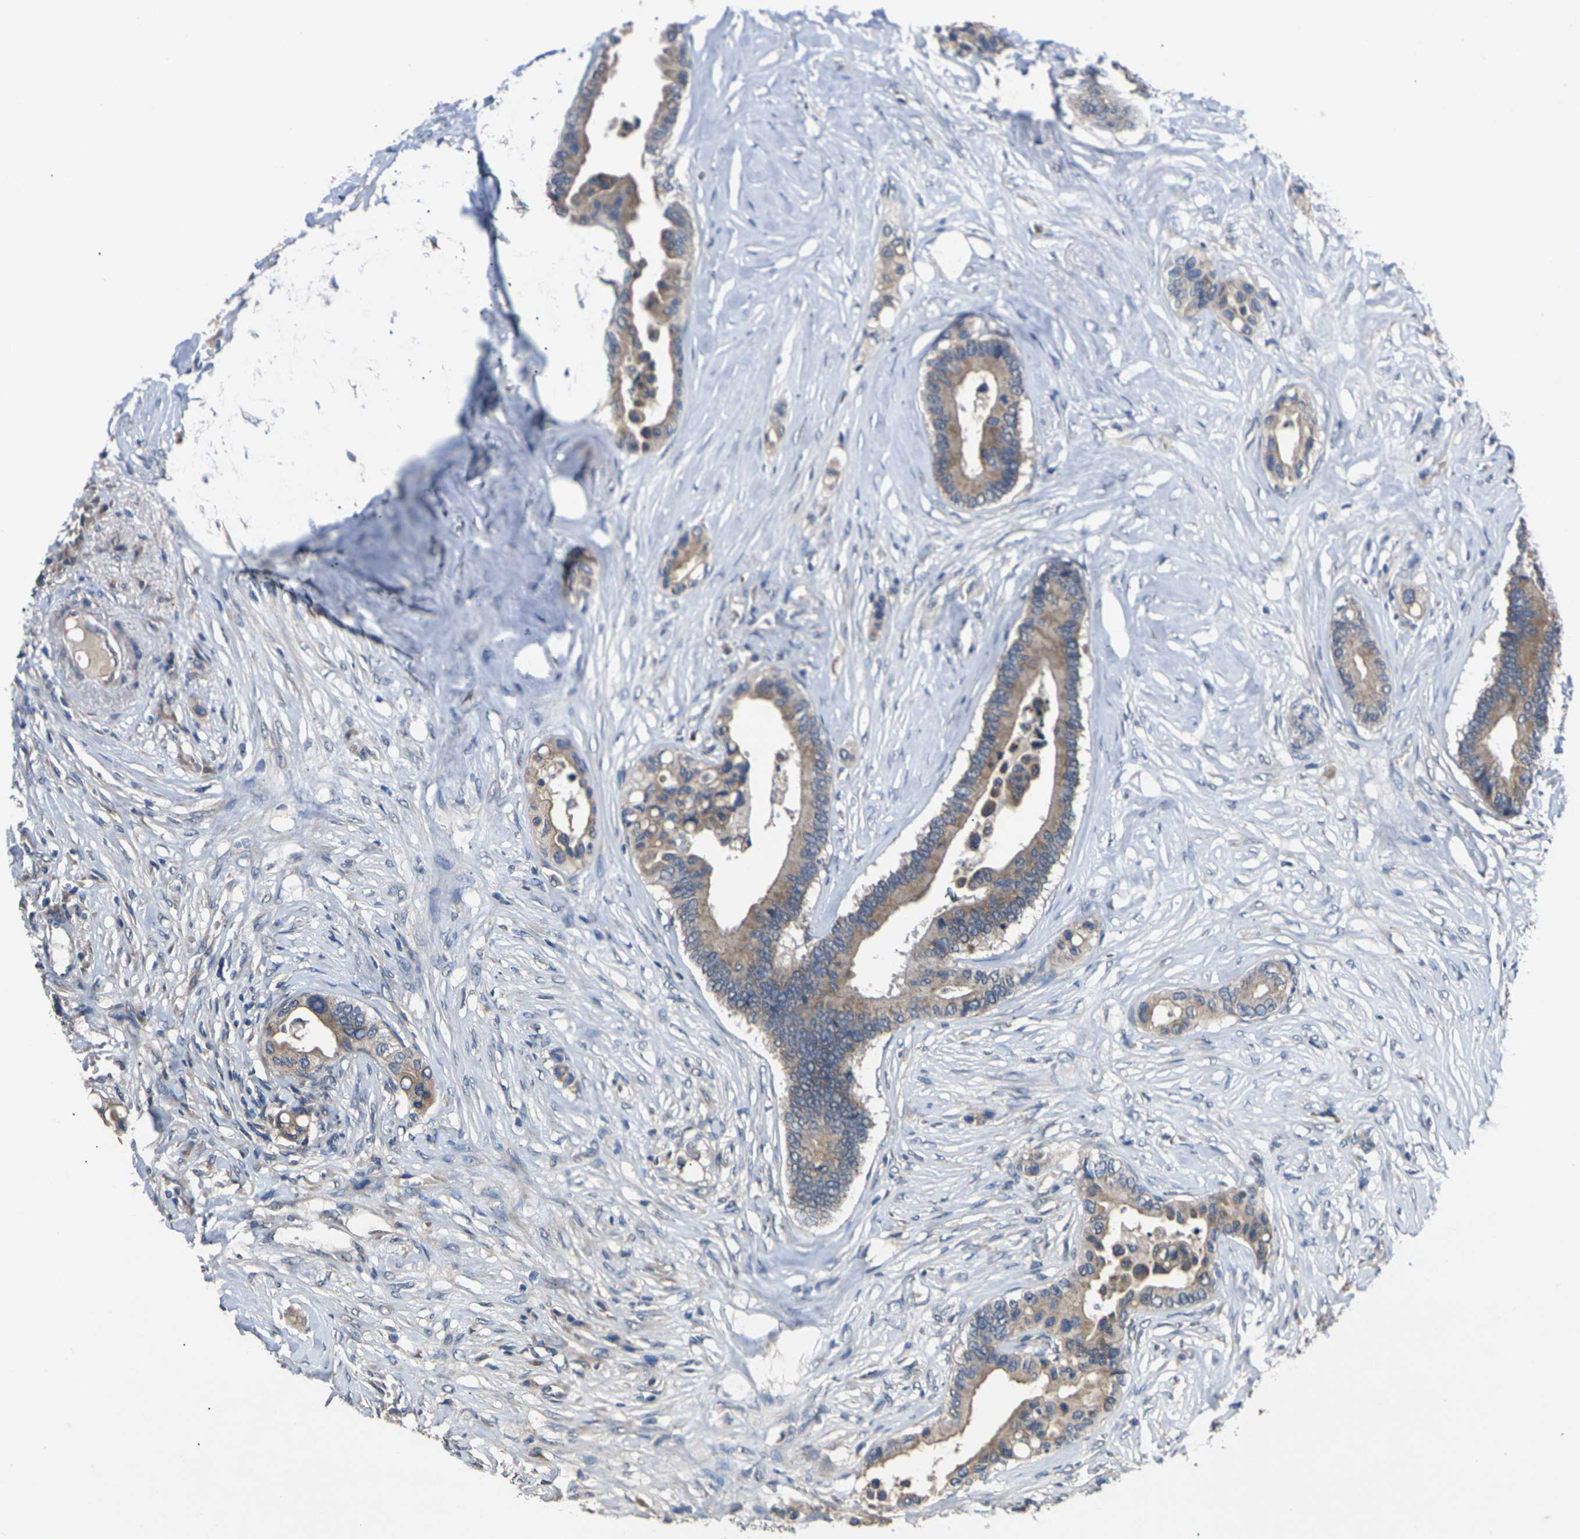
{"staining": {"intensity": "weak", "quantity": ">75%", "location": "cytoplasmic/membranous"}, "tissue": "colorectal cancer", "cell_type": "Tumor cells", "image_type": "cancer", "snomed": [{"axis": "morphology", "description": "Normal tissue, NOS"}, {"axis": "morphology", "description": "Adenocarcinoma, NOS"}, {"axis": "topography", "description": "Colon"}], "caption": "Protein staining demonstrates weak cytoplasmic/membranous staining in approximately >75% of tumor cells in colorectal adenocarcinoma. (DAB = brown stain, brightfield microscopy at high magnification).", "gene": "SLC2A2", "patient": {"sex": "male", "age": 82}}